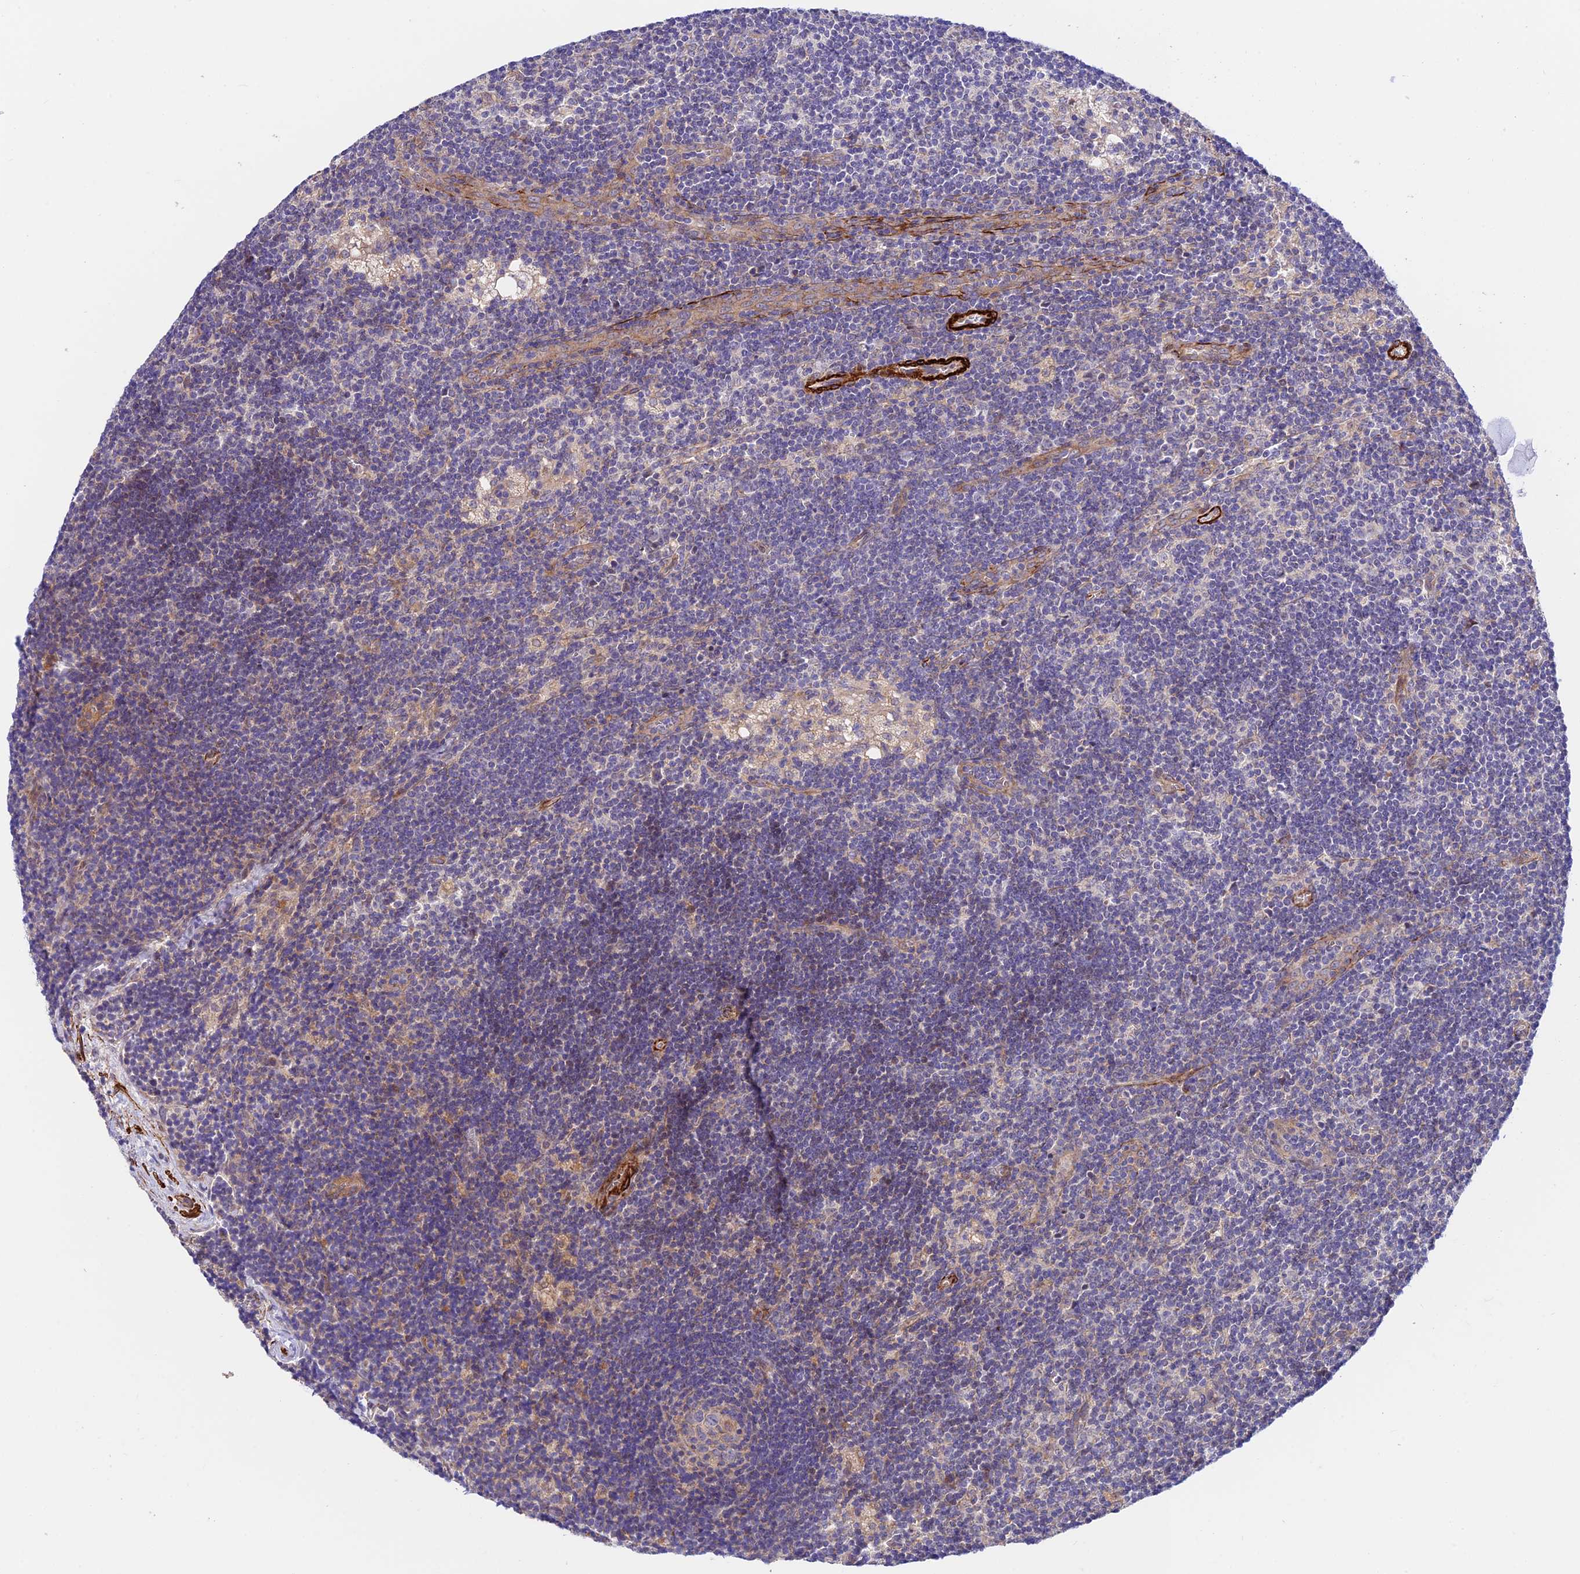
{"staining": {"intensity": "weak", "quantity": "<25%", "location": "cytoplasmic/membranous"}, "tissue": "lymph node", "cell_type": "Germinal center cells", "image_type": "normal", "snomed": [{"axis": "morphology", "description": "Normal tissue, NOS"}, {"axis": "topography", "description": "Lymph node"}], "caption": "Immunohistochemical staining of normal lymph node displays no significant expression in germinal center cells. (Brightfield microscopy of DAB (3,3'-diaminobenzidine) immunohistochemistry (IHC) at high magnification).", "gene": "ANKRD50", "patient": {"sex": "male", "age": 24}}